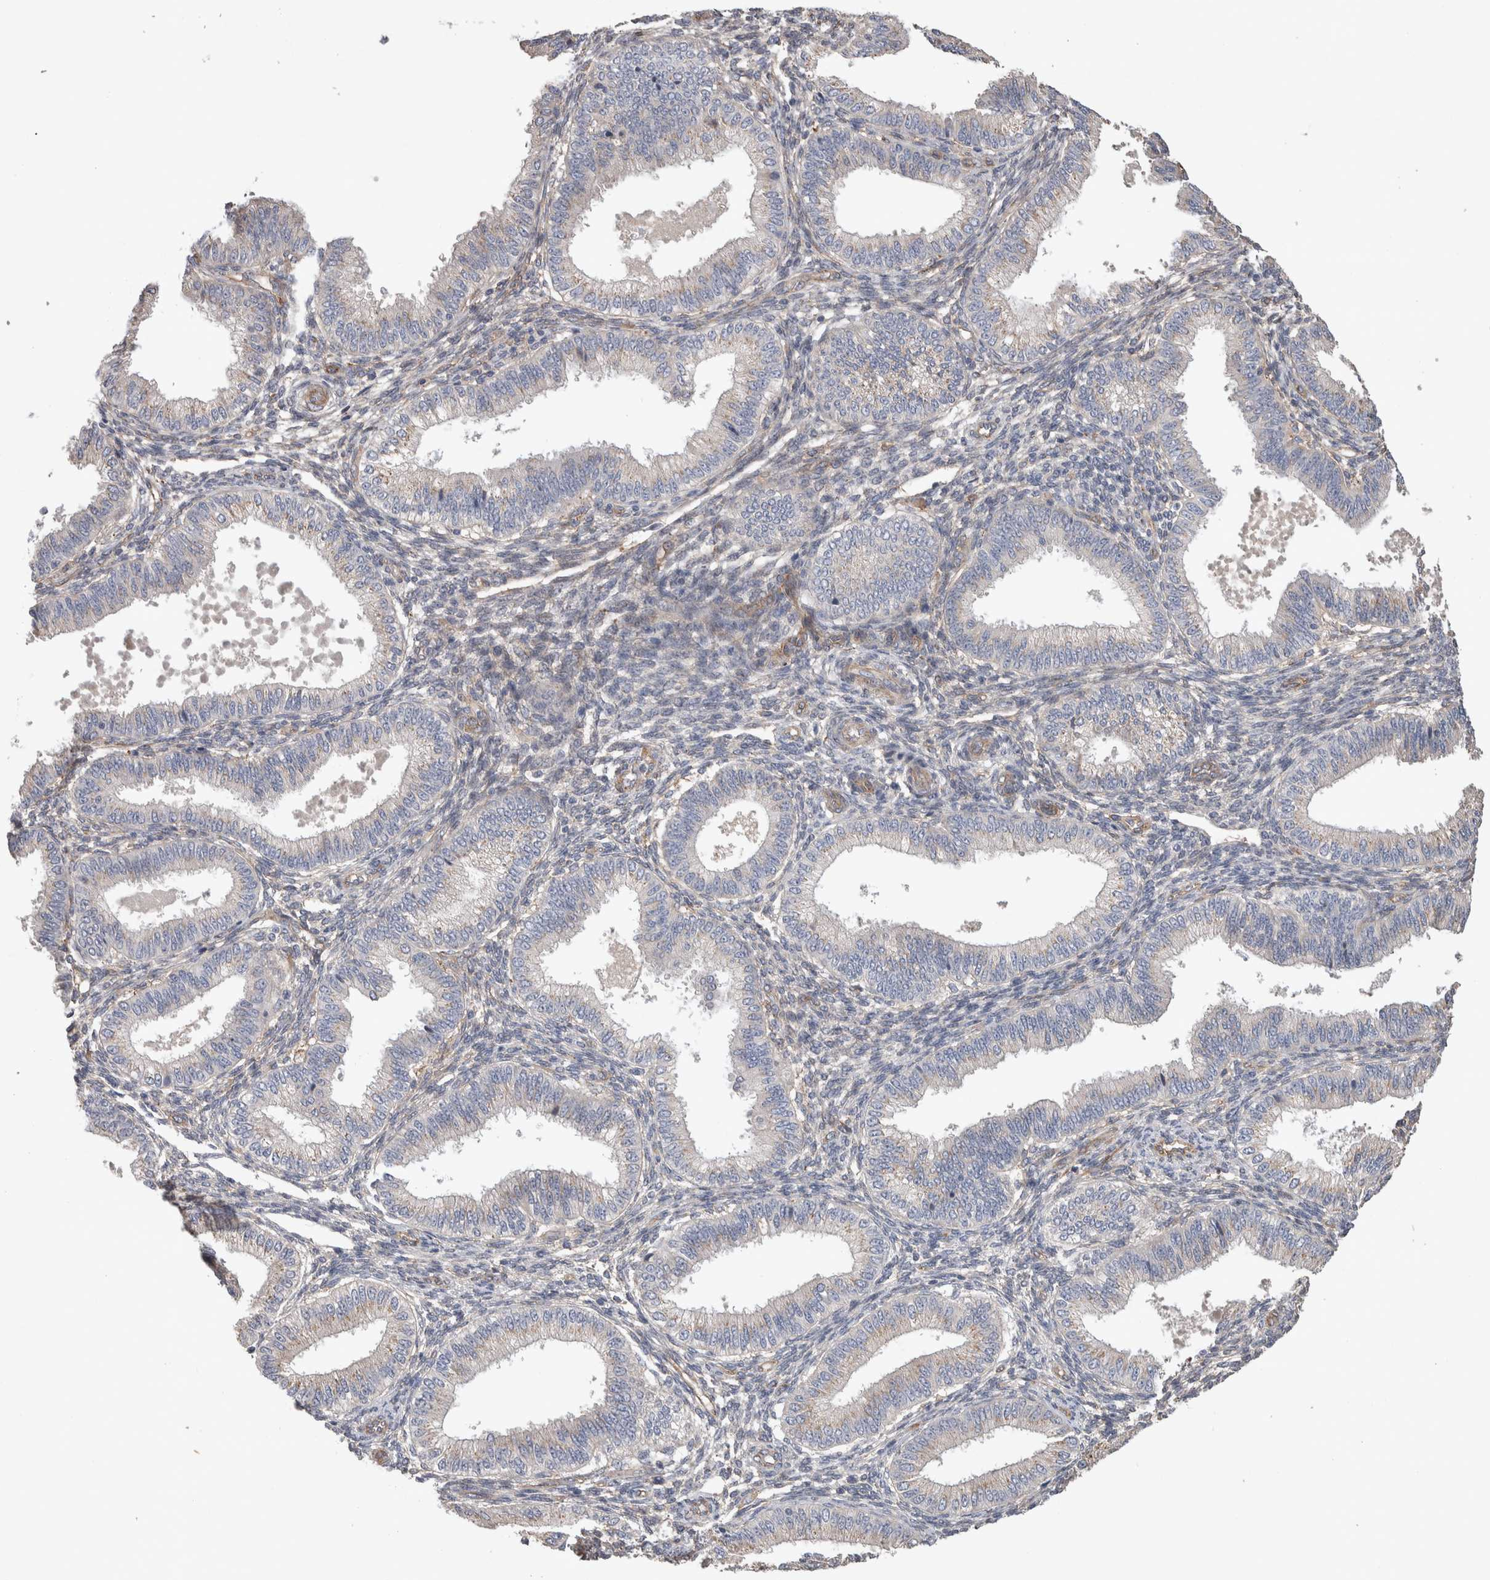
{"staining": {"intensity": "negative", "quantity": "none", "location": "none"}, "tissue": "endometrium", "cell_type": "Cells in endometrial stroma", "image_type": "normal", "snomed": [{"axis": "morphology", "description": "Normal tissue, NOS"}, {"axis": "topography", "description": "Endometrium"}], "caption": "Cells in endometrial stroma are negative for protein expression in unremarkable human endometrium. (DAB immunohistochemistry, high magnification).", "gene": "GCNA", "patient": {"sex": "female", "age": 39}}